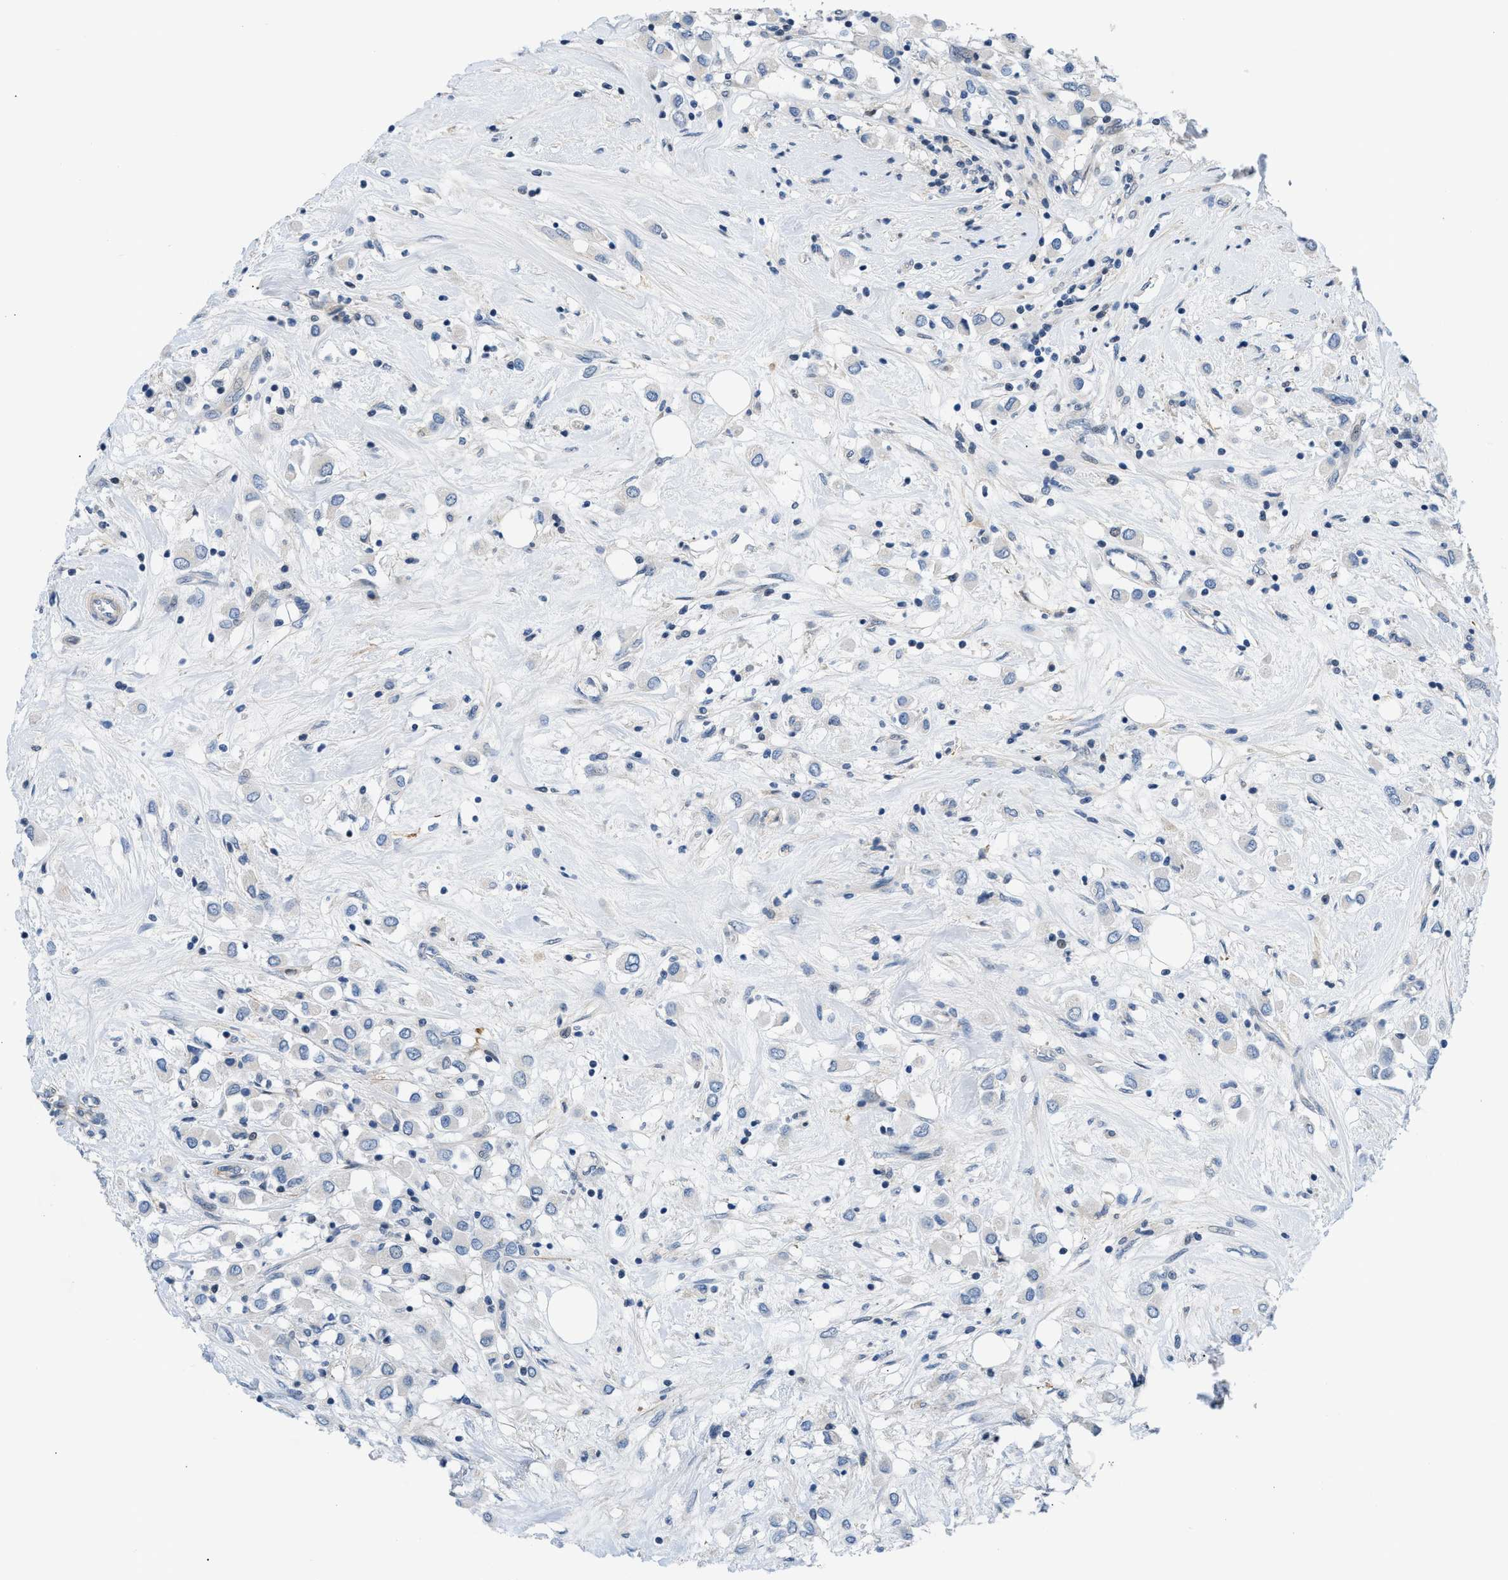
{"staining": {"intensity": "negative", "quantity": "none", "location": "none"}, "tissue": "breast cancer", "cell_type": "Tumor cells", "image_type": "cancer", "snomed": [{"axis": "morphology", "description": "Duct carcinoma"}, {"axis": "topography", "description": "Breast"}], "caption": "Breast invasive ductal carcinoma was stained to show a protein in brown. There is no significant staining in tumor cells.", "gene": "FDCSP", "patient": {"sex": "female", "age": 61}}